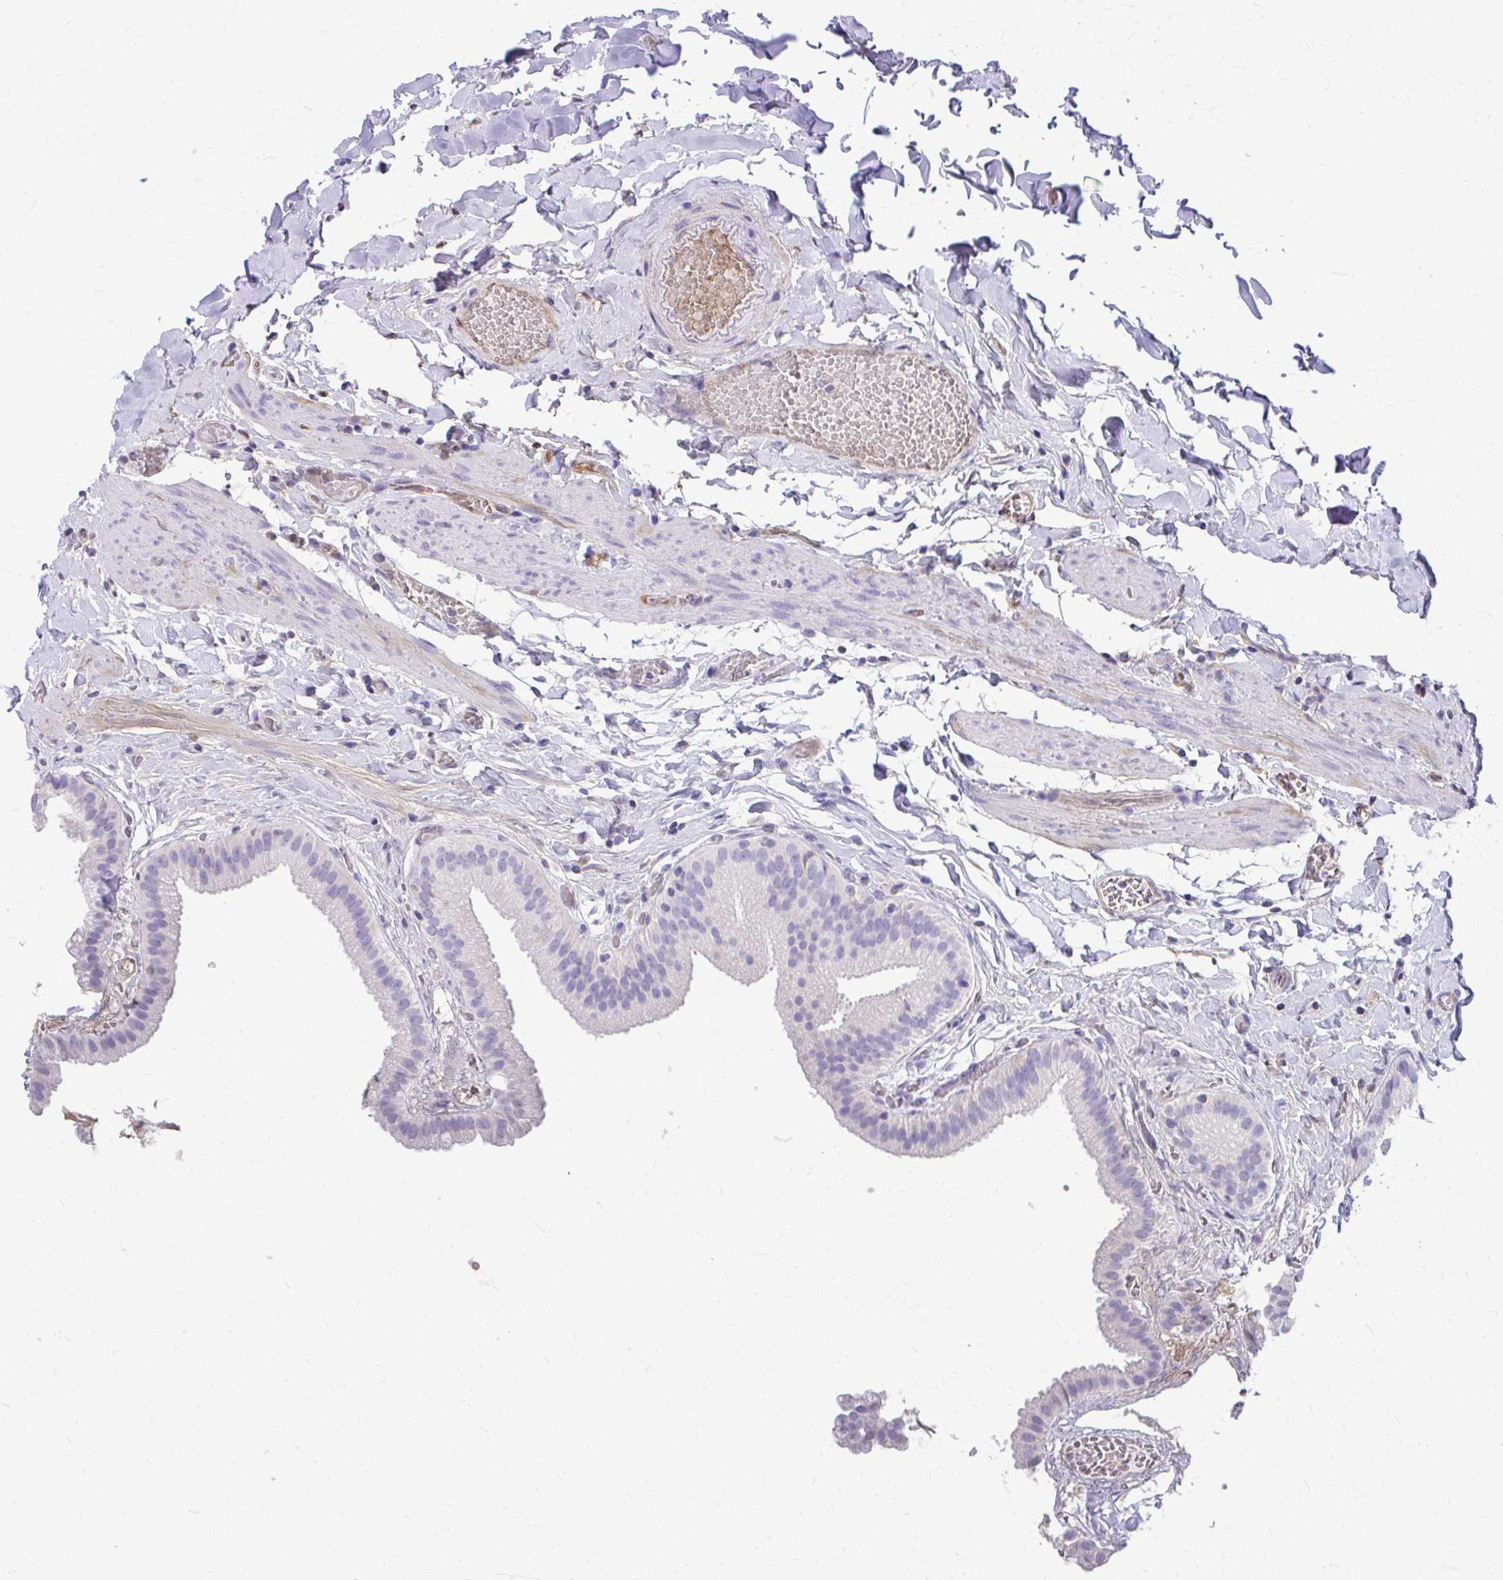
{"staining": {"intensity": "negative", "quantity": "none", "location": "none"}, "tissue": "gallbladder", "cell_type": "Glandular cells", "image_type": "normal", "snomed": [{"axis": "morphology", "description": "Normal tissue, NOS"}, {"axis": "topography", "description": "Gallbladder"}], "caption": "Immunohistochemical staining of unremarkable human gallbladder reveals no significant positivity in glandular cells.", "gene": "CFH", "patient": {"sex": "female", "age": 63}}